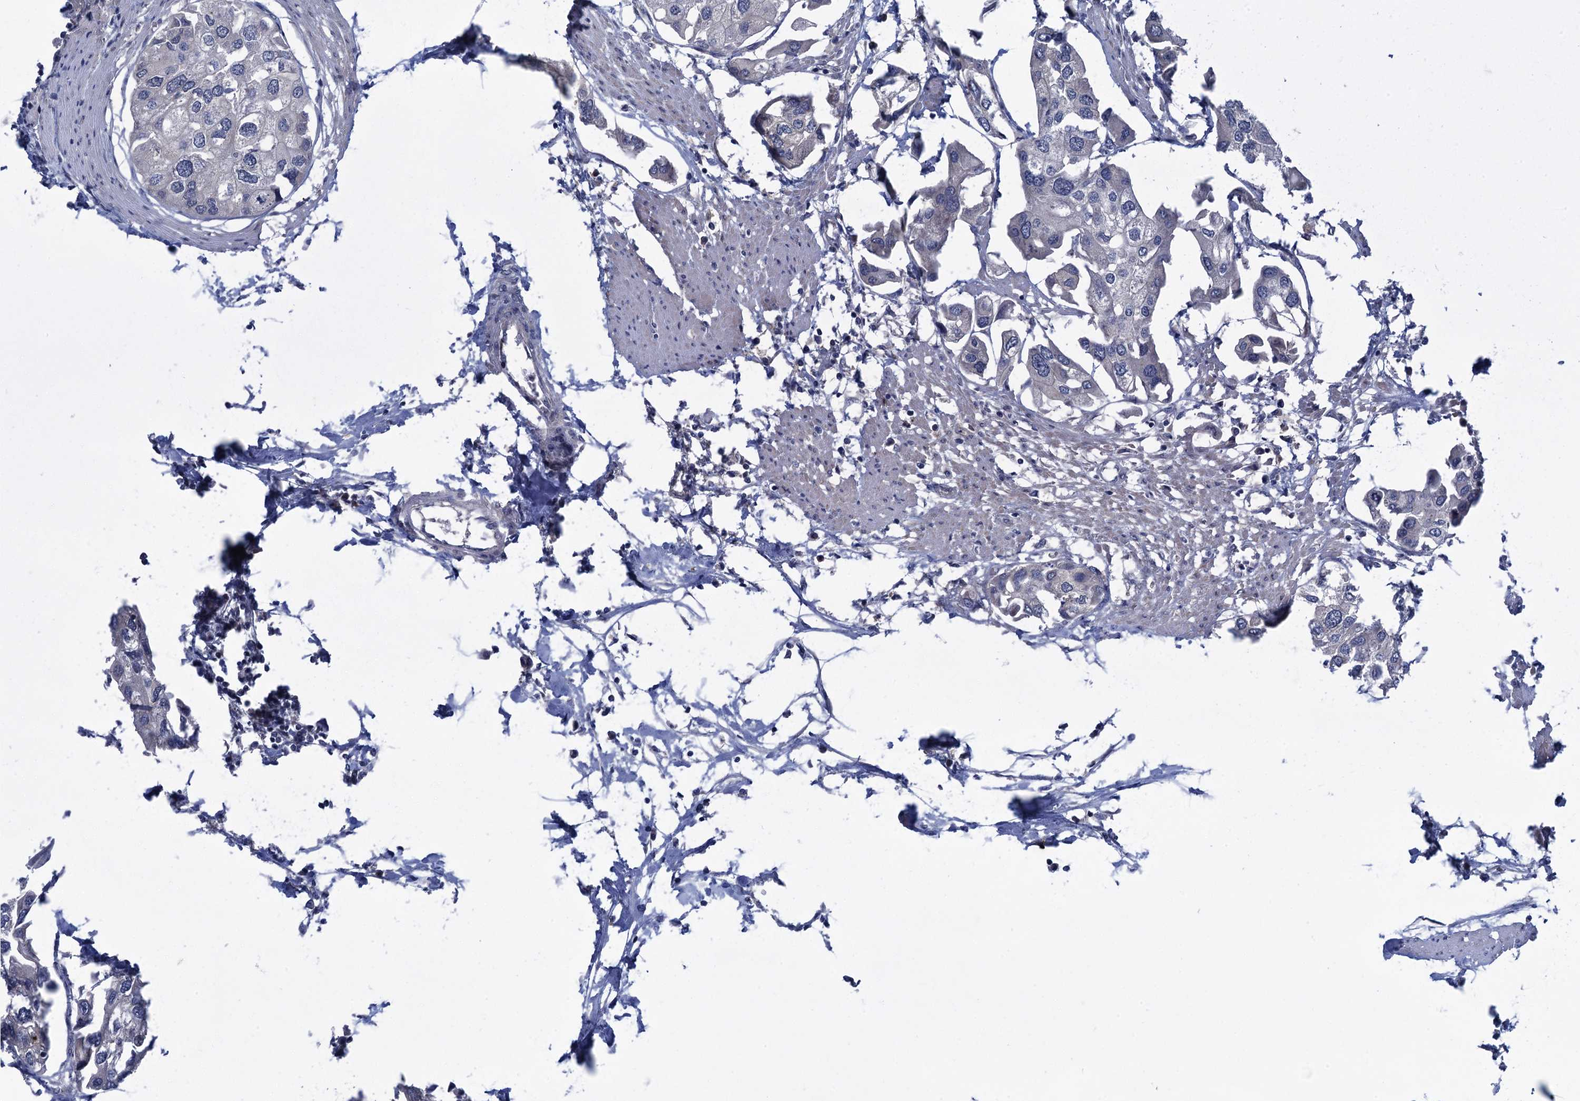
{"staining": {"intensity": "negative", "quantity": "none", "location": "none"}, "tissue": "urothelial cancer", "cell_type": "Tumor cells", "image_type": "cancer", "snomed": [{"axis": "morphology", "description": "Urothelial carcinoma, High grade"}, {"axis": "topography", "description": "Urinary bladder"}], "caption": "This image is of urothelial carcinoma (high-grade) stained with IHC to label a protein in brown with the nuclei are counter-stained blue. There is no staining in tumor cells.", "gene": "MRFAP1", "patient": {"sex": "male", "age": 64}}